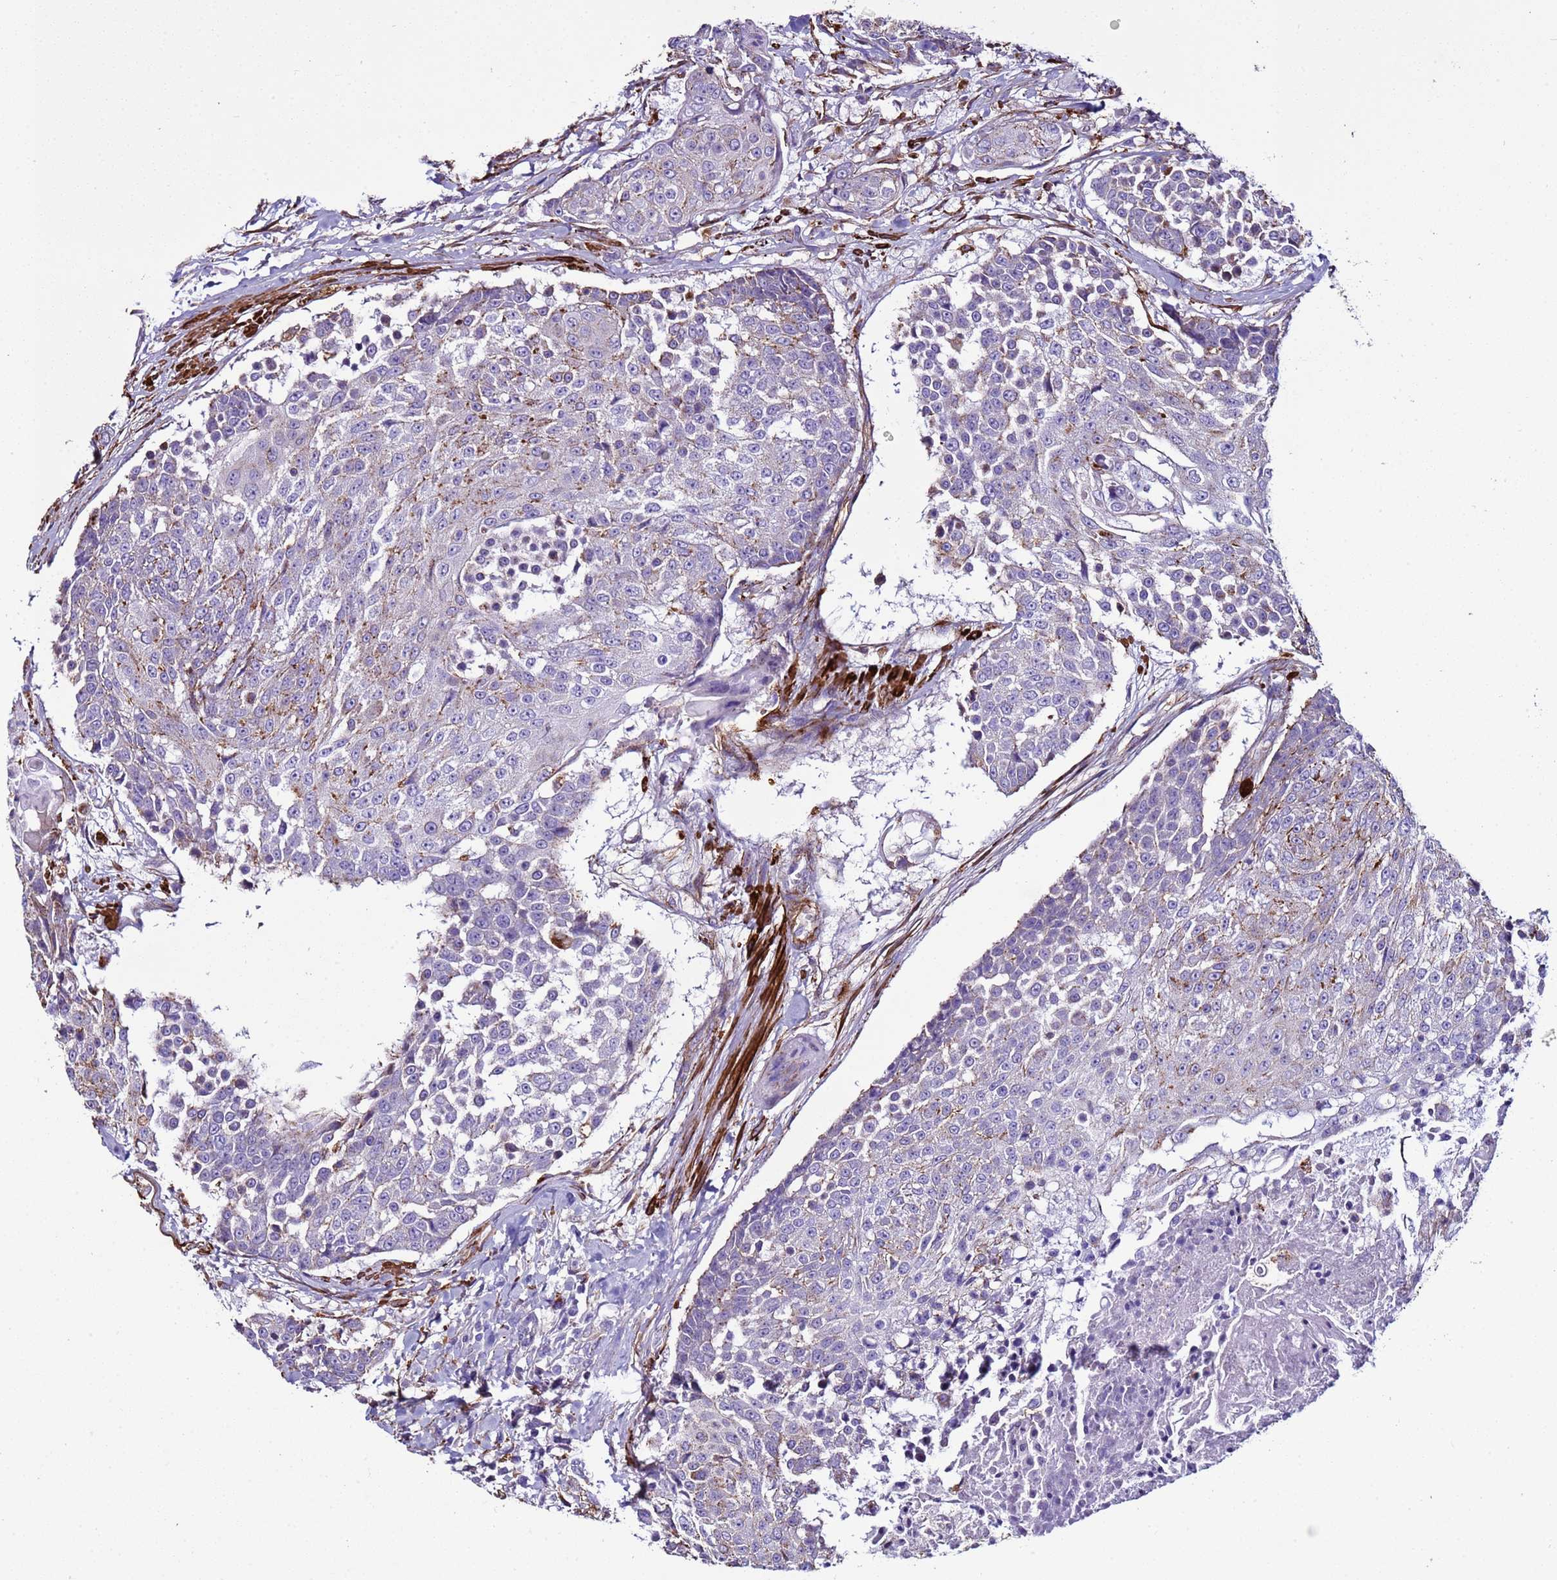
{"staining": {"intensity": "moderate", "quantity": "<25%", "location": "cytoplasmic/membranous"}, "tissue": "urothelial cancer", "cell_type": "Tumor cells", "image_type": "cancer", "snomed": [{"axis": "morphology", "description": "Urothelial carcinoma, High grade"}, {"axis": "topography", "description": "Urinary bladder"}], "caption": "Immunohistochemistry (IHC) histopathology image of neoplastic tissue: human urothelial cancer stained using IHC reveals low levels of moderate protein expression localized specifically in the cytoplasmic/membranous of tumor cells, appearing as a cytoplasmic/membranous brown color.", "gene": "RABL2B", "patient": {"sex": "female", "age": 63}}